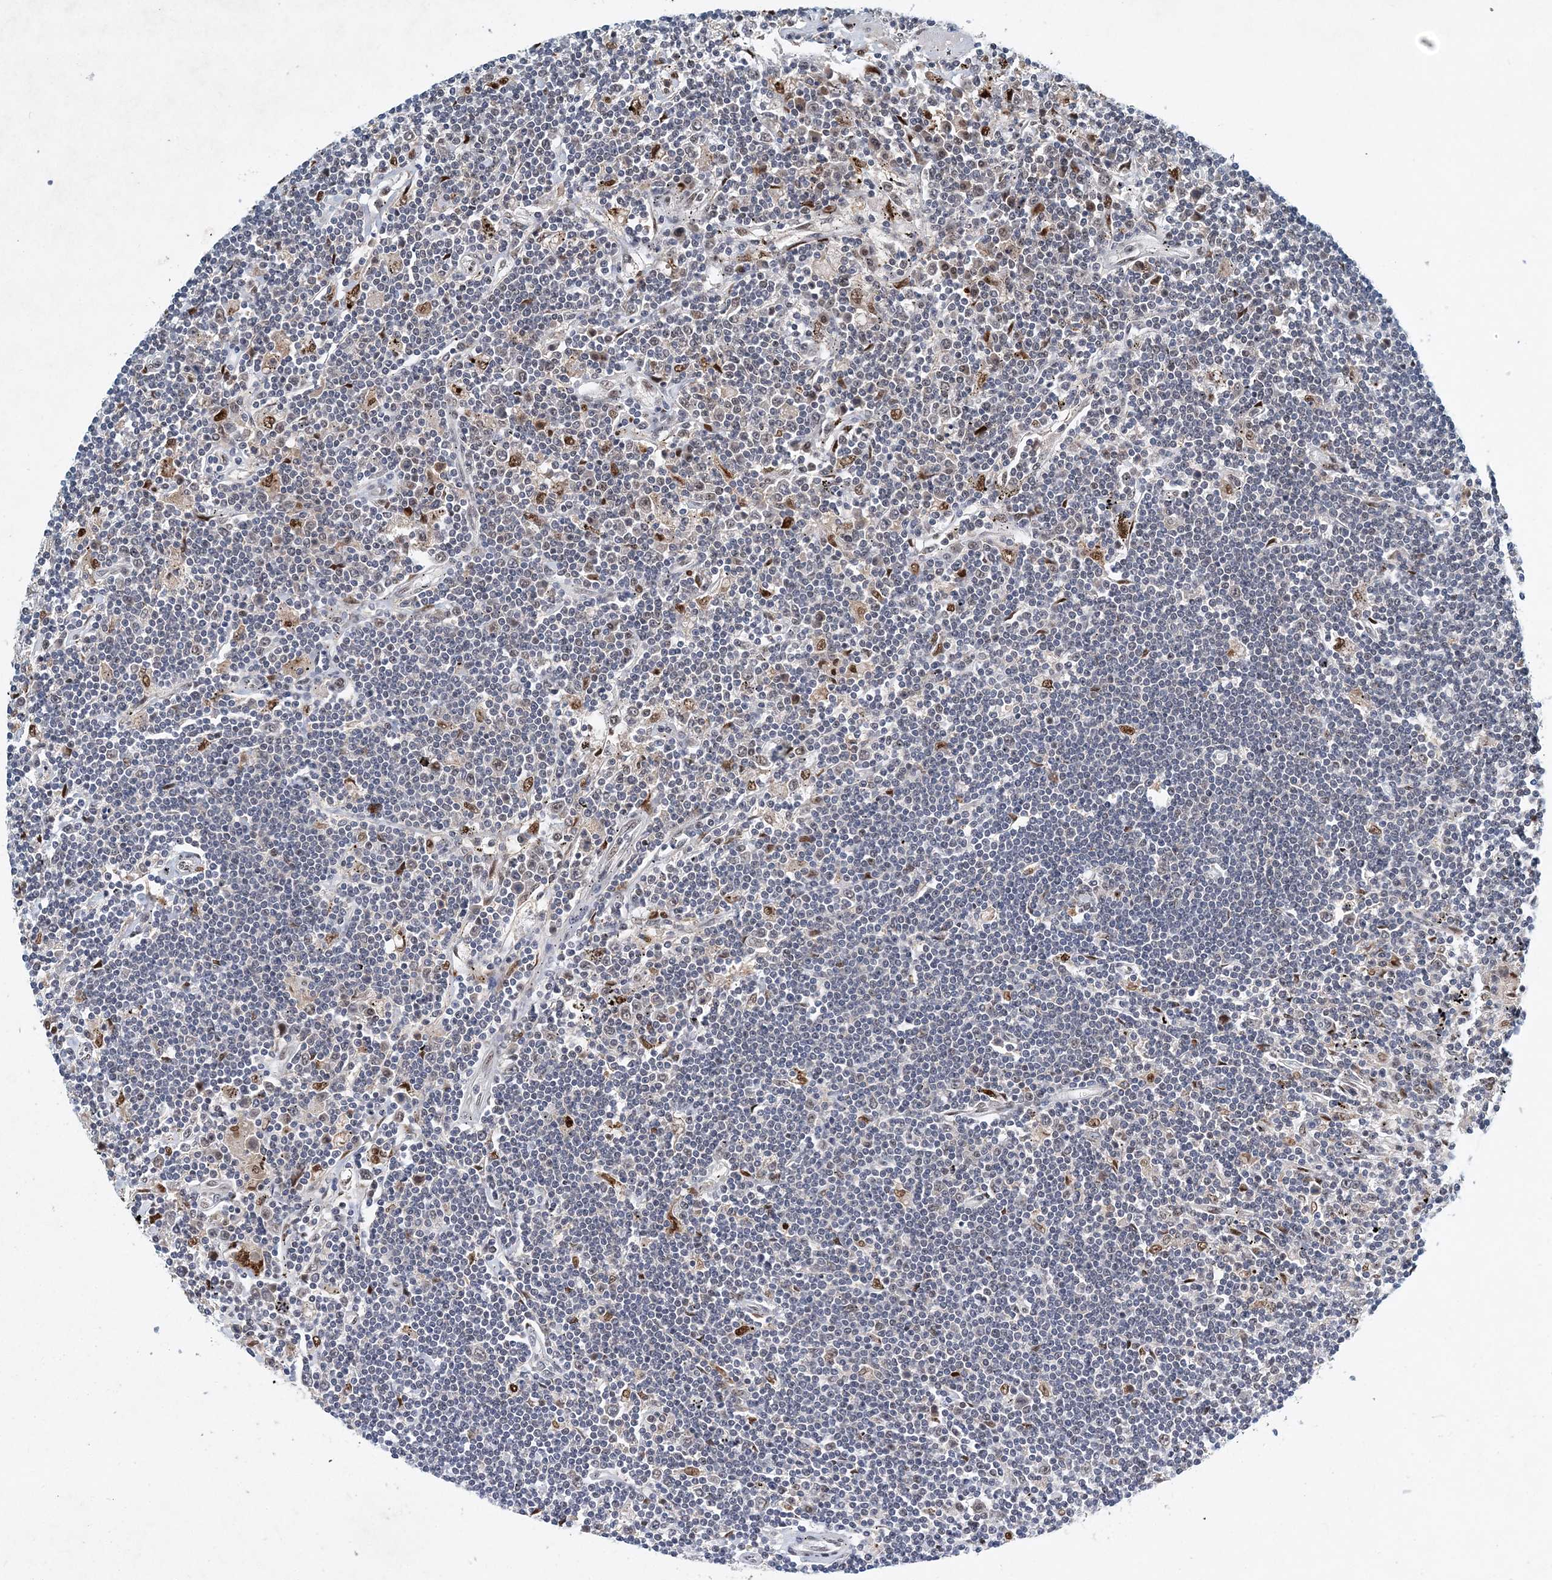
{"staining": {"intensity": "negative", "quantity": "none", "location": "none"}, "tissue": "lymphoma", "cell_type": "Tumor cells", "image_type": "cancer", "snomed": [{"axis": "morphology", "description": "Malignant lymphoma, non-Hodgkin's type, Low grade"}, {"axis": "topography", "description": "Spleen"}], "caption": "This histopathology image is of lymphoma stained with IHC to label a protein in brown with the nuclei are counter-stained blue. There is no staining in tumor cells. (DAB (3,3'-diaminobenzidine) IHC, high magnification).", "gene": "KPNA4", "patient": {"sex": "male", "age": 76}}